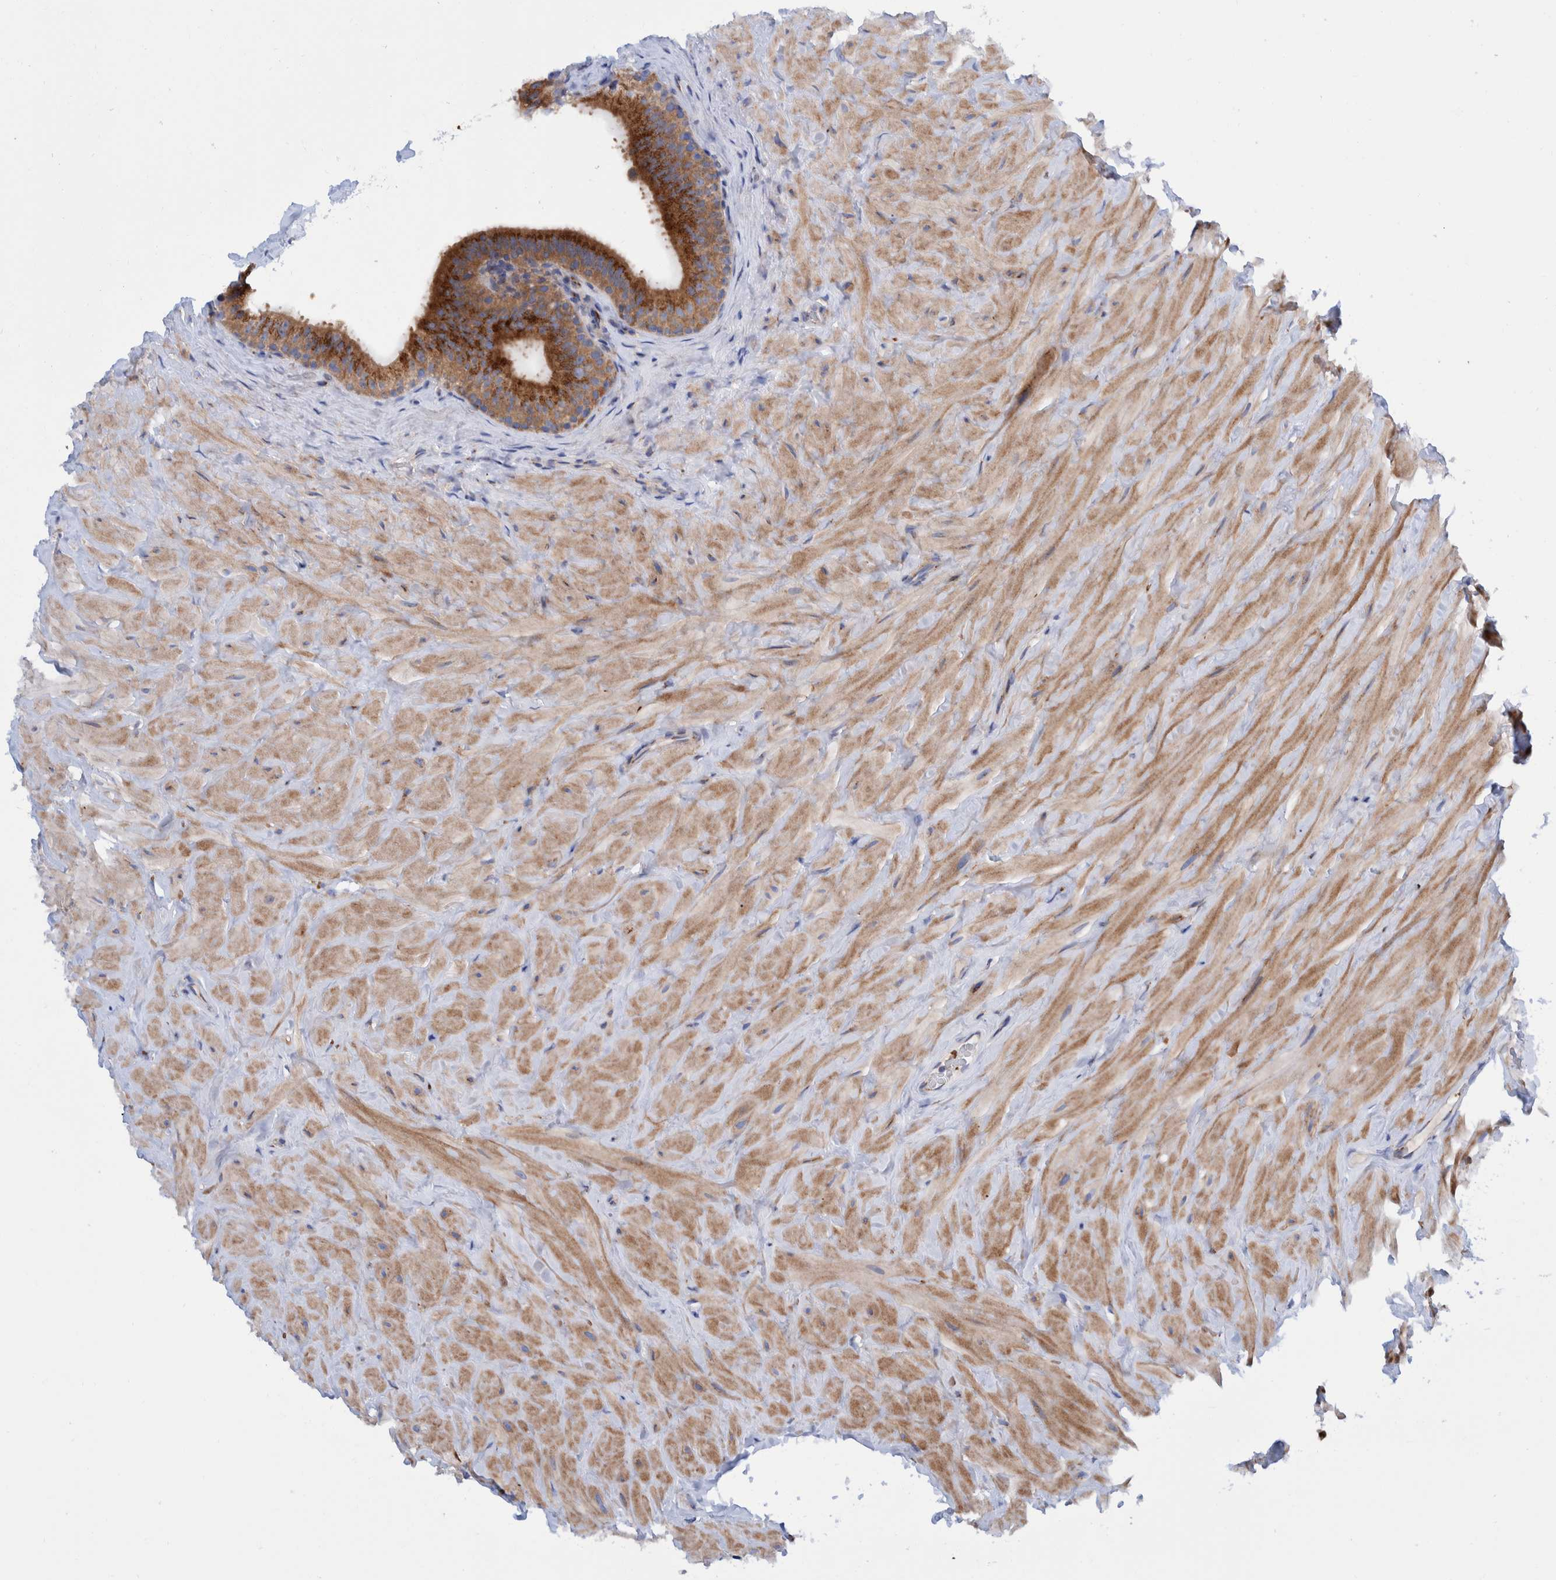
{"staining": {"intensity": "strong", "quantity": ">75%", "location": "cytoplasmic/membranous"}, "tissue": "epididymis", "cell_type": "Glandular cells", "image_type": "normal", "snomed": [{"axis": "morphology", "description": "Normal tissue, NOS"}, {"axis": "topography", "description": "Vascular tissue"}, {"axis": "topography", "description": "Epididymis"}], "caption": "Human epididymis stained with a brown dye shows strong cytoplasmic/membranous positive expression in about >75% of glandular cells.", "gene": "TRIM58", "patient": {"sex": "male", "age": 49}}